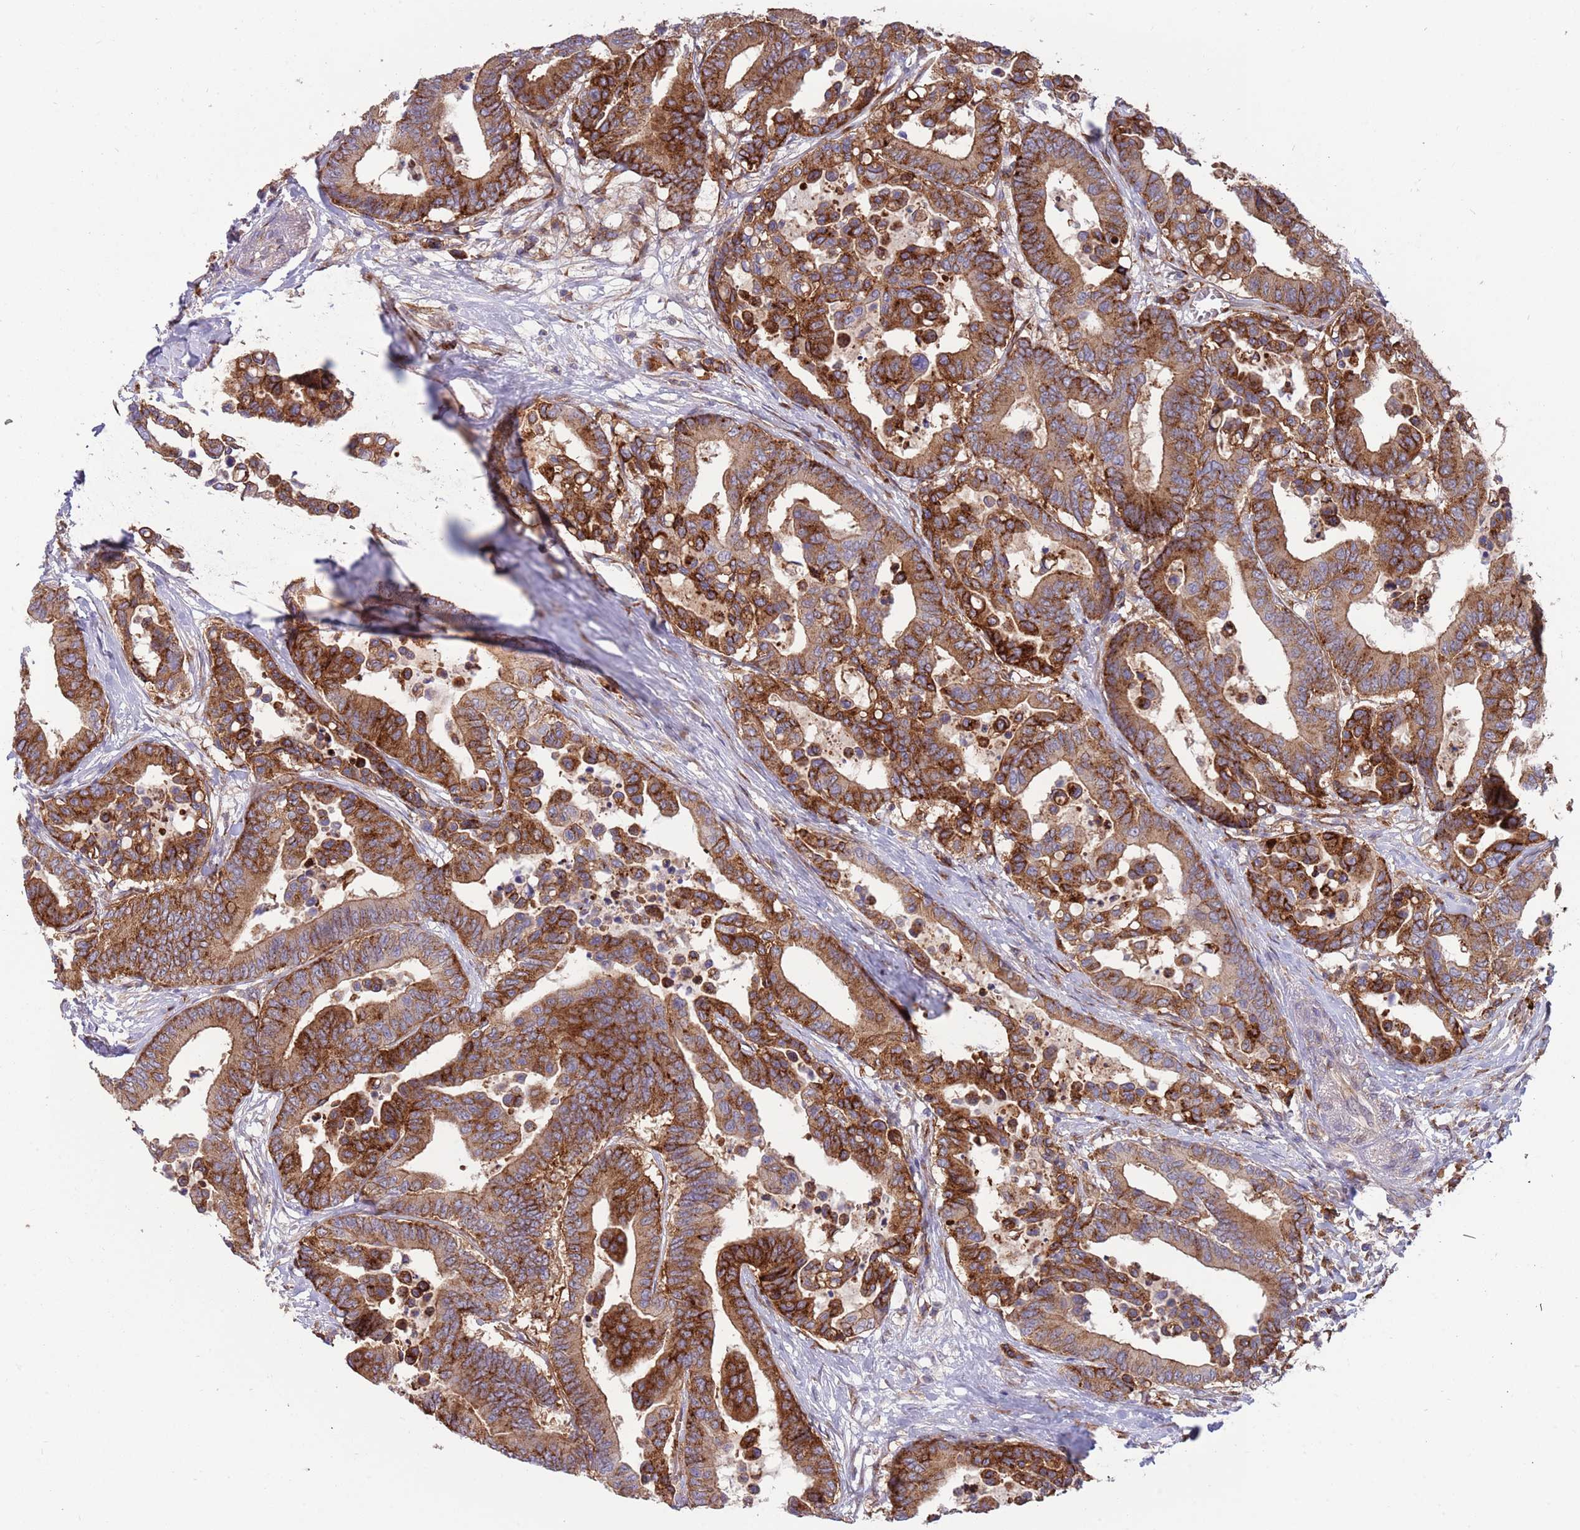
{"staining": {"intensity": "strong", "quantity": ">75%", "location": "cytoplasmic/membranous"}, "tissue": "colorectal cancer", "cell_type": "Tumor cells", "image_type": "cancer", "snomed": [{"axis": "morphology", "description": "Normal tissue, NOS"}, {"axis": "morphology", "description": "Adenocarcinoma, NOS"}, {"axis": "topography", "description": "Colon"}], "caption": "Colorectal cancer (adenocarcinoma) stained with a protein marker reveals strong staining in tumor cells.", "gene": "BTBD7", "patient": {"sex": "male", "age": 82}}